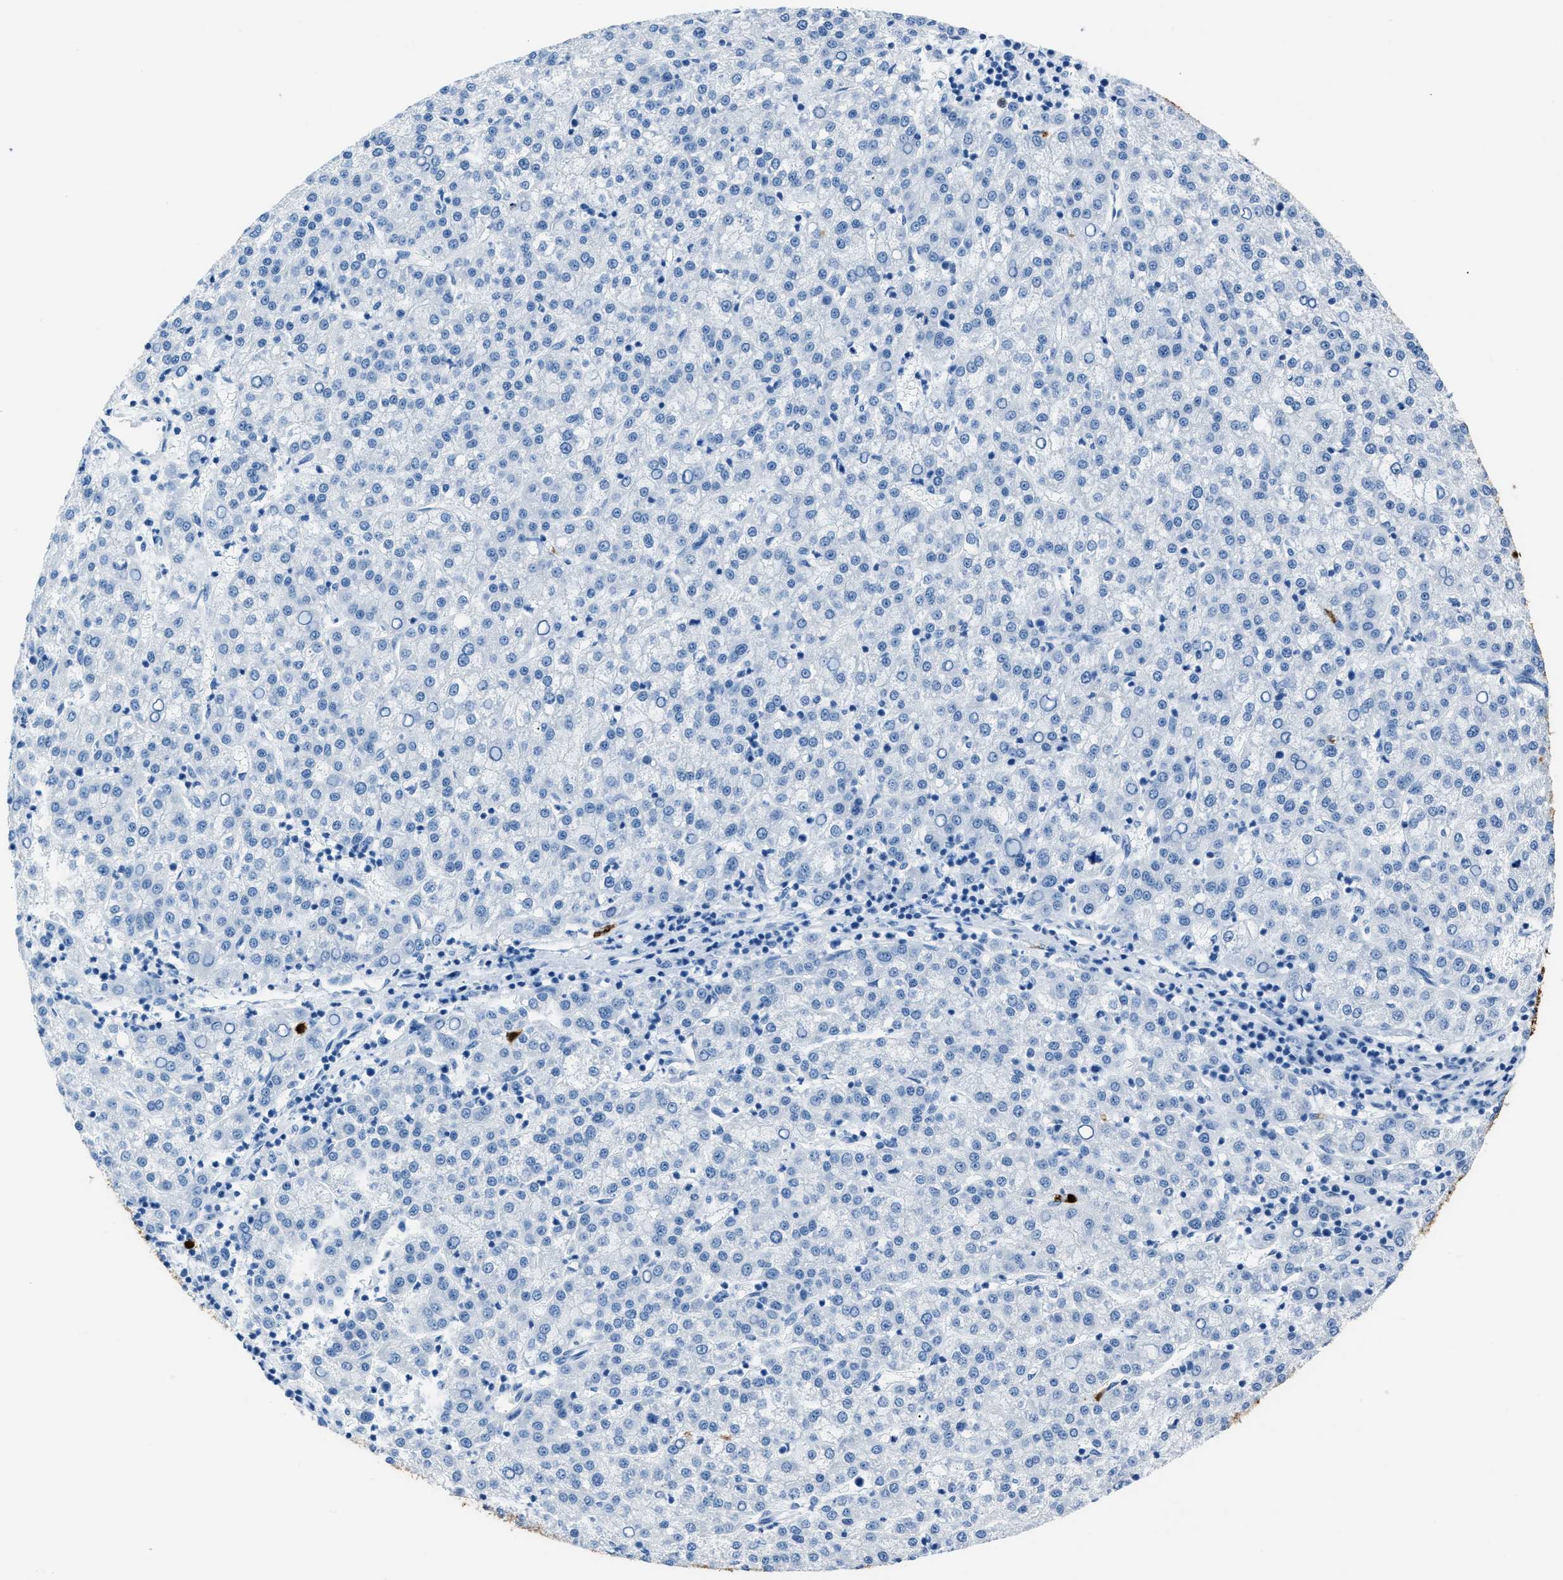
{"staining": {"intensity": "negative", "quantity": "none", "location": "none"}, "tissue": "liver cancer", "cell_type": "Tumor cells", "image_type": "cancer", "snomed": [{"axis": "morphology", "description": "Carcinoma, Hepatocellular, NOS"}, {"axis": "topography", "description": "Liver"}], "caption": "High power microscopy histopathology image of an immunohistochemistry micrograph of hepatocellular carcinoma (liver), revealing no significant expression in tumor cells.", "gene": "S100P", "patient": {"sex": "female", "age": 58}}